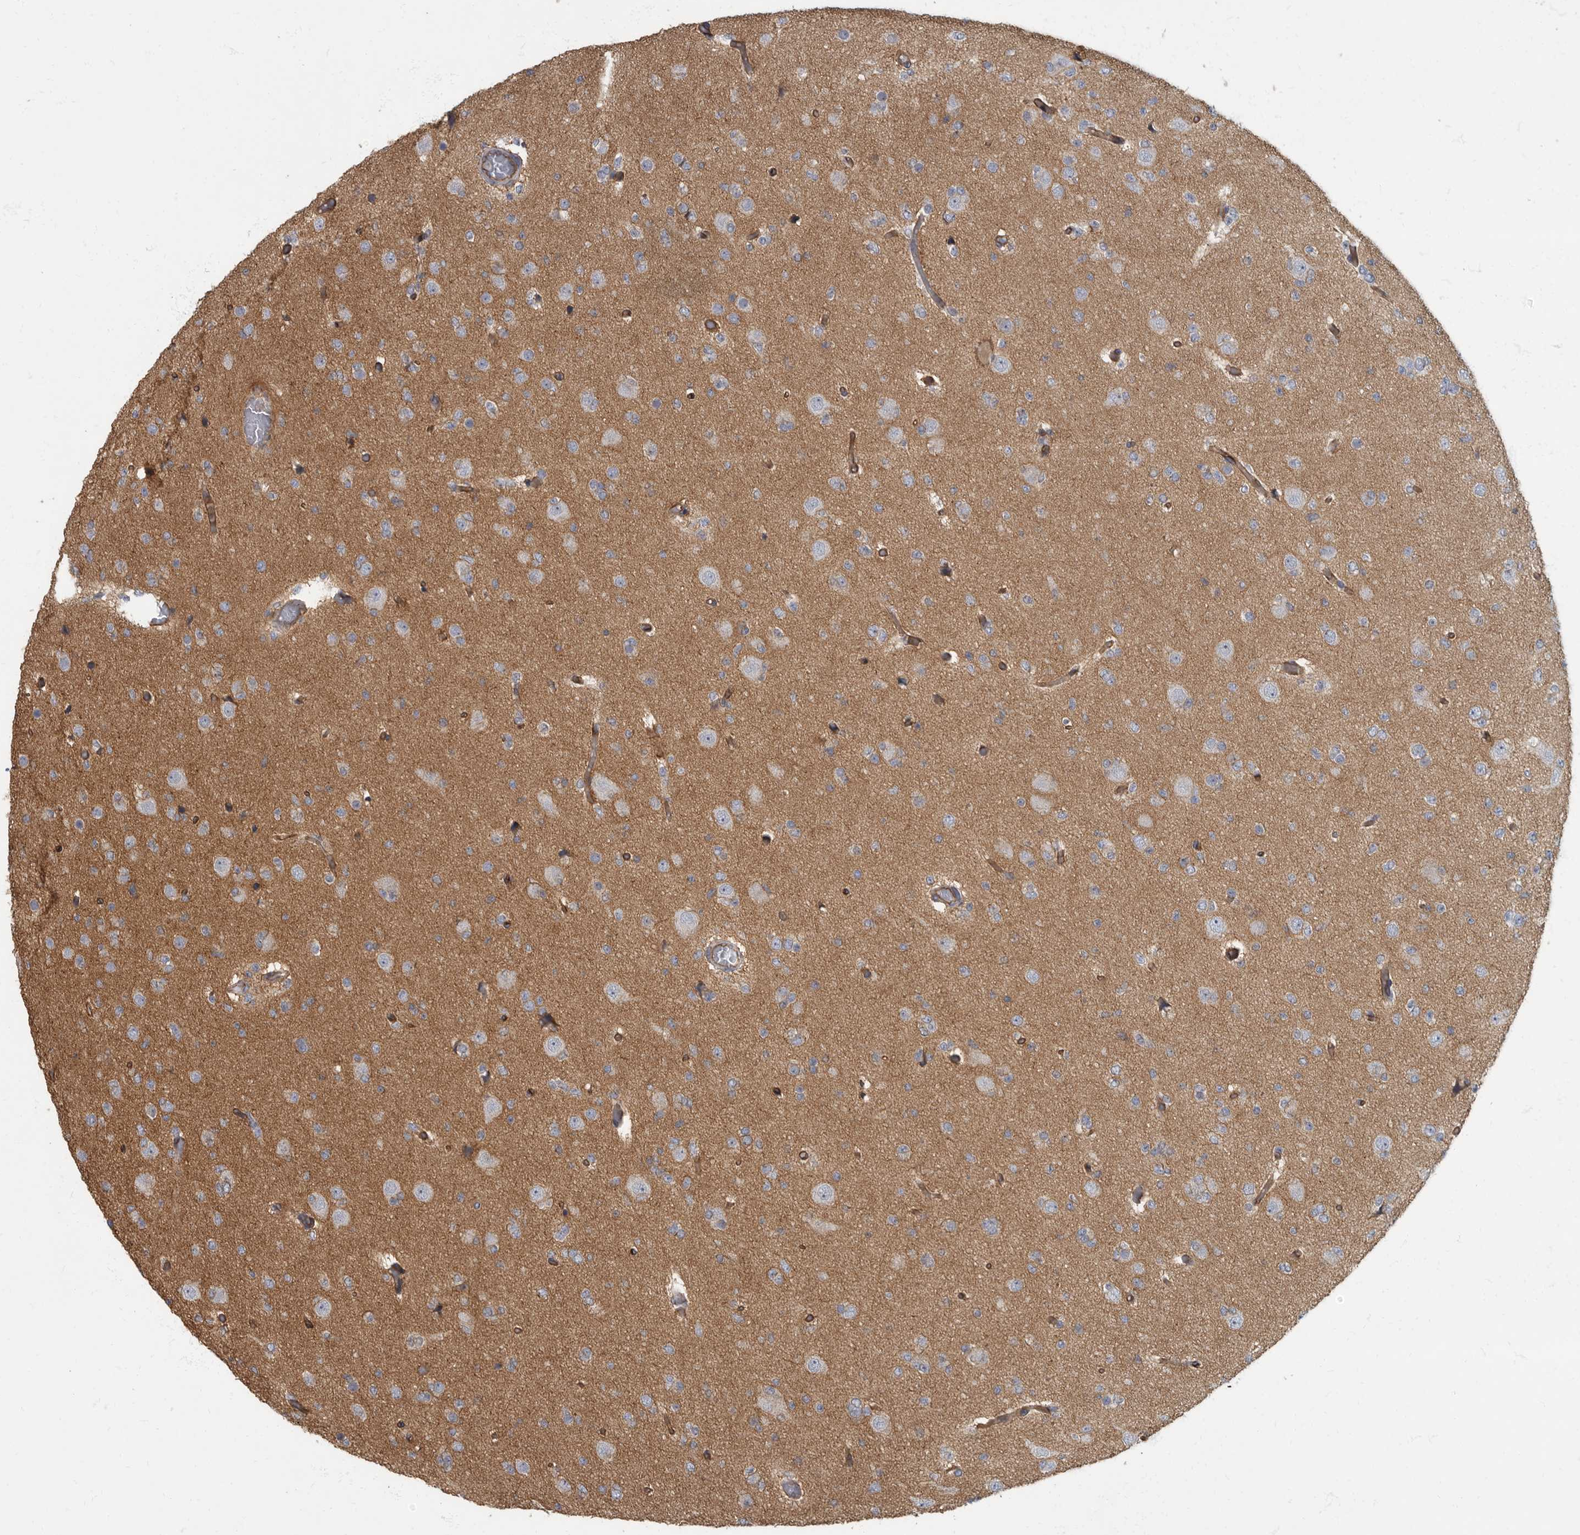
{"staining": {"intensity": "negative", "quantity": "none", "location": "none"}, "tissue": "glioma", "cell_type": "Tumor cells", "image_type": "cancer", "snomed": [{"axis": "morphology", "description": "Glioma, malignant, Low grade"}, {"axis": "topography", "description": "Brain"}], "caption": "An image of glioma stained for a protein reveals no brown staining in tumor cells.", "gene": "PDK1", "patient": {"sex": "female", "age": 22}}